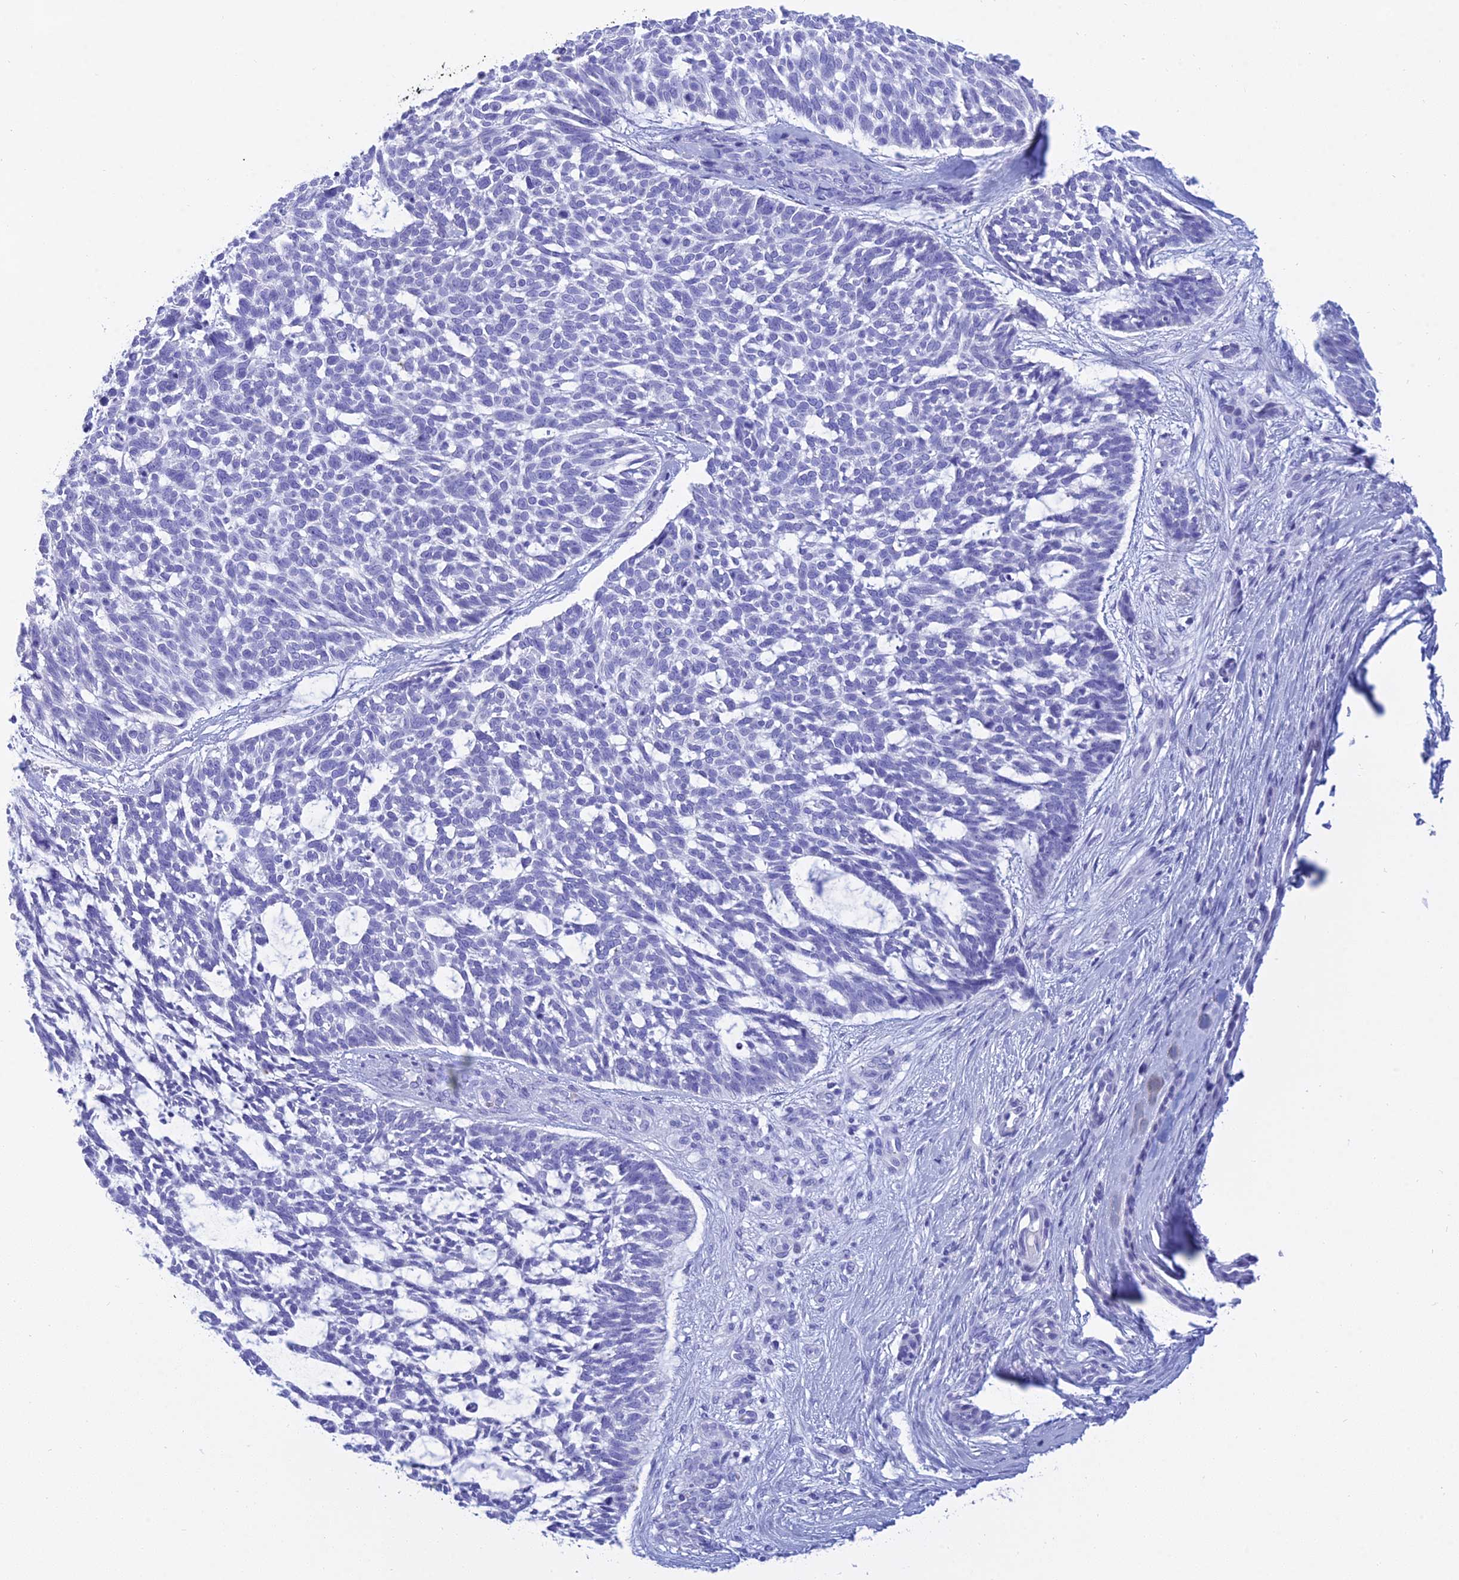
{"staining": {"intensity": "negative", "quantity": "none", "location": "none"}, "tissue": "skin cancer", "cell_type": "Tumor cells", "image_type": "cancer", "snomed": [{"axis": "morphology", "description": "Basal cell carcinoma"}, {"axis": "topography", "description": "Skin"}], "caption": "This is a image of IHC staining of basal cell carcinoma (skin), which shows no expression in tumor cells.", "gene": "PATE4", "patient": {"sex": "male", "age": 88}}